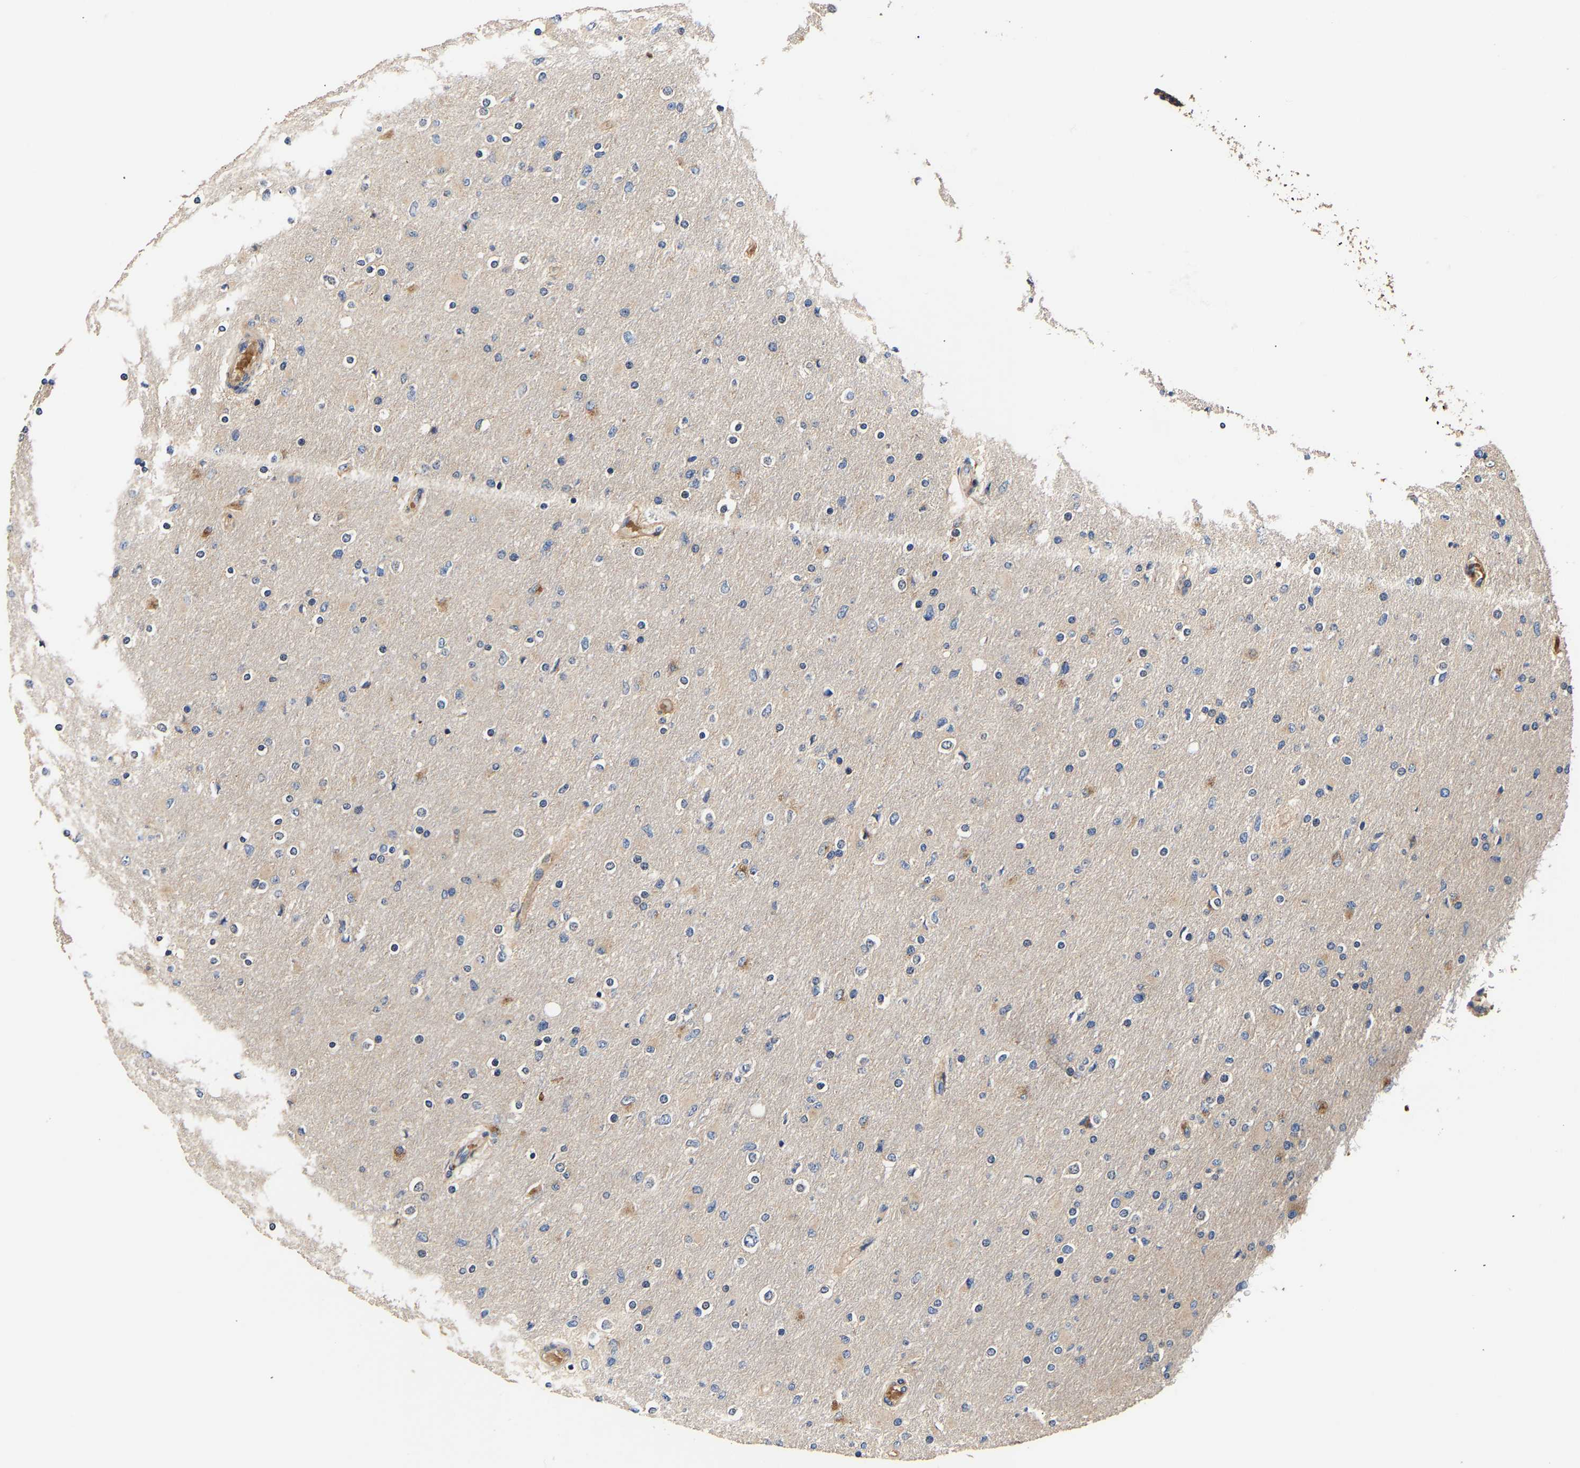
{"staining": {"intensity": "weak", "quantity": "<25%", "location": "cytoplasmic/membranous"}, "tissue": "glioma", "cell_type": "Tumor cells", "image_type": "cancer", "snomed": [{"axis": "morphology", "description": "Glioma, malignant, High grade"}, {"axis": "topography", "description": "Cerebral cortex"}], "caption": "Immunohistochemistry (IHC) photomicrograph of human glioma stained for a protein (brown), which reveals no positivity in tumor cells.", "gene": "LRBA", "patient": {"sex": "female", "age": 36}}